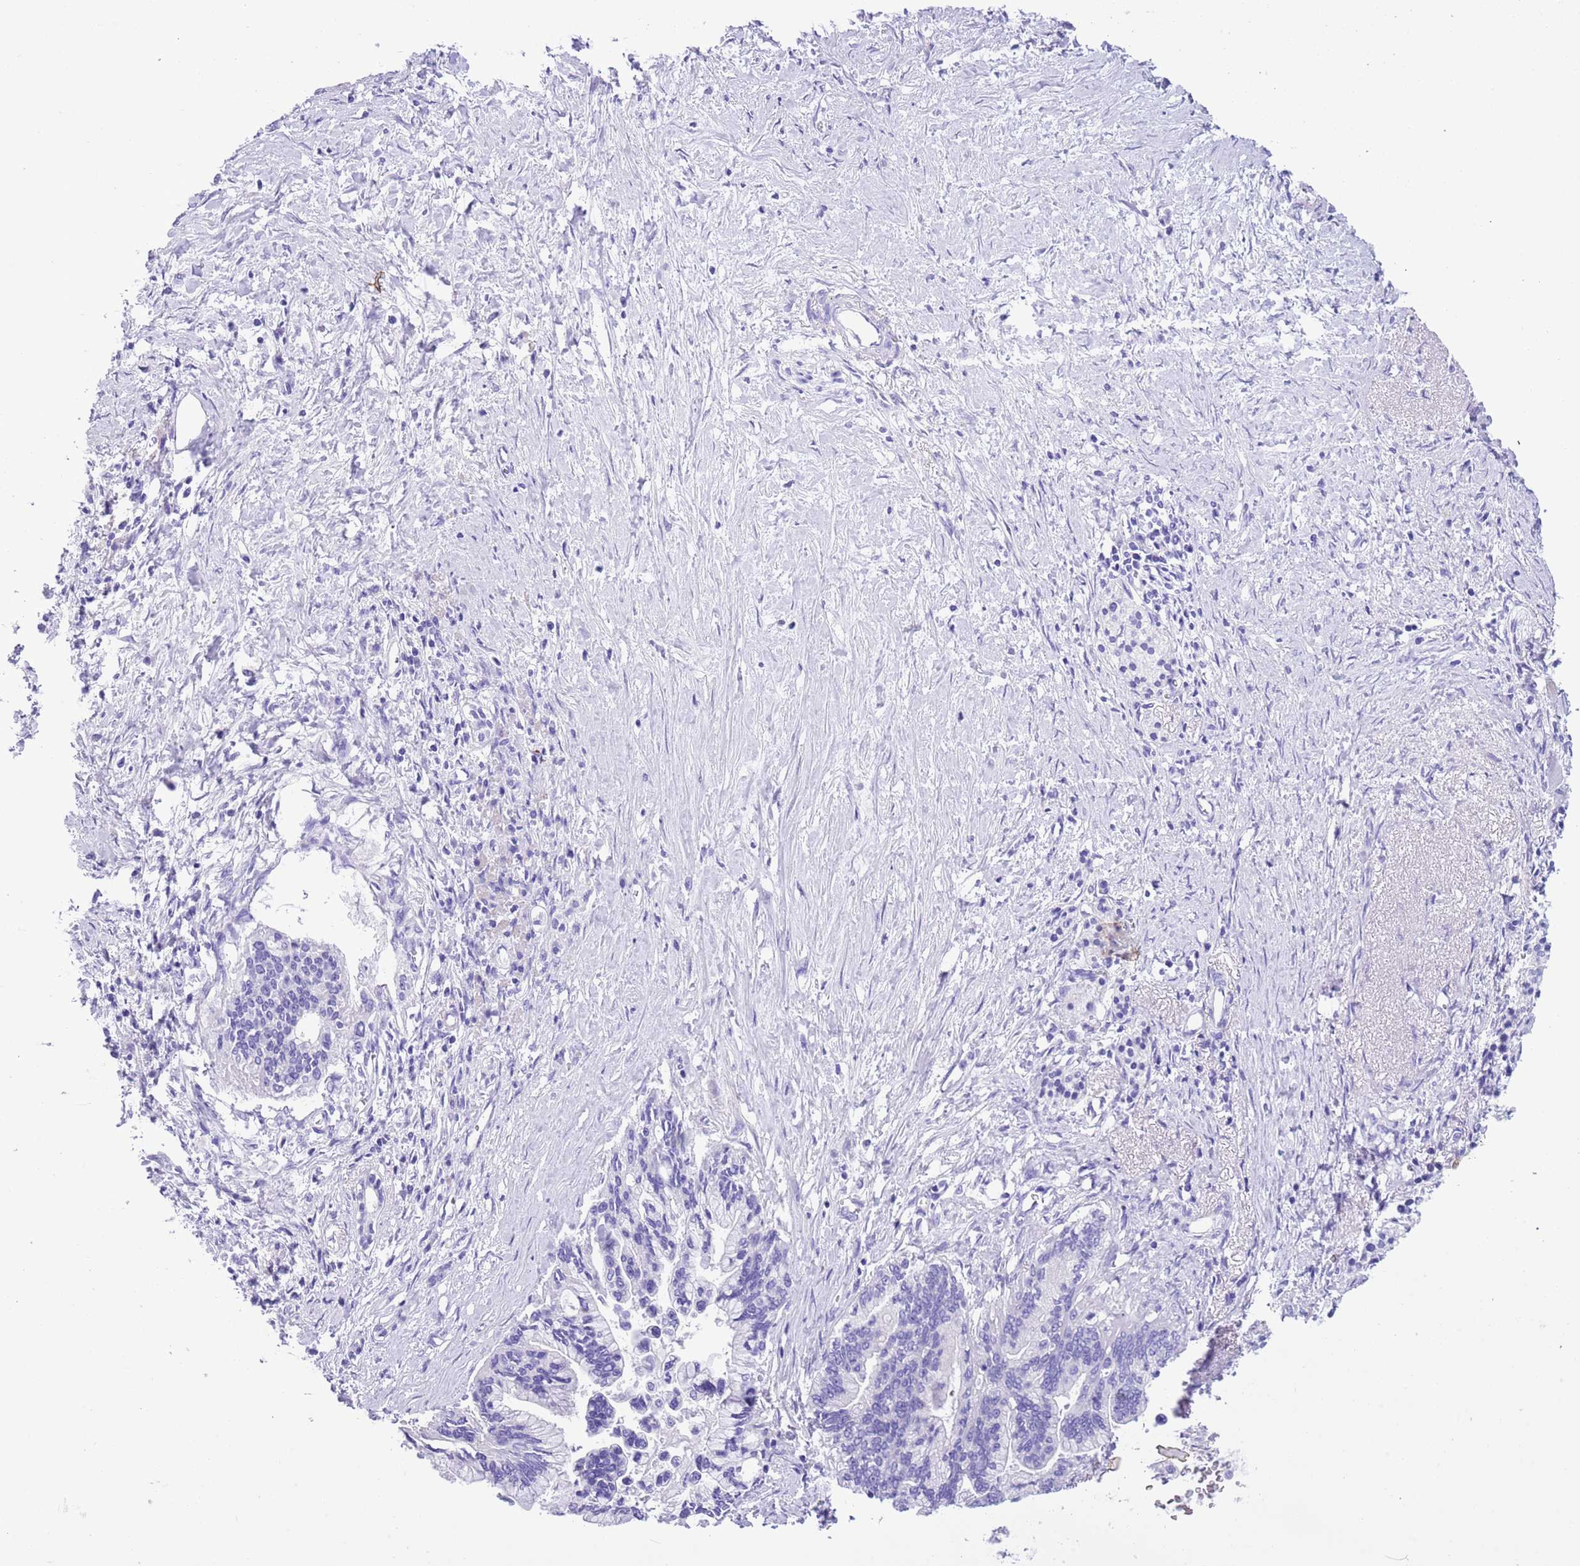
{"staining": {"intensity": "negative", "quantity": "none", "location": "none"}, "tissue": "pancreatic cancer", "cell_type": "Tumor cells", "image_type": "cancer", "snomed": [{"axis": "morphology", "description": "Adenocarcinoma, NOS"}, {"axis": "topography", "description": "Pancreas"}], "caption": "DAB (3,3'-diaminobenzidine) immunohistochemical staining of human pancreatic adenocarcinoma reveals no significant staining in tumor cells.", "gene": "TBC1D10B", "patient": {"sex": "female", "age": 83}}